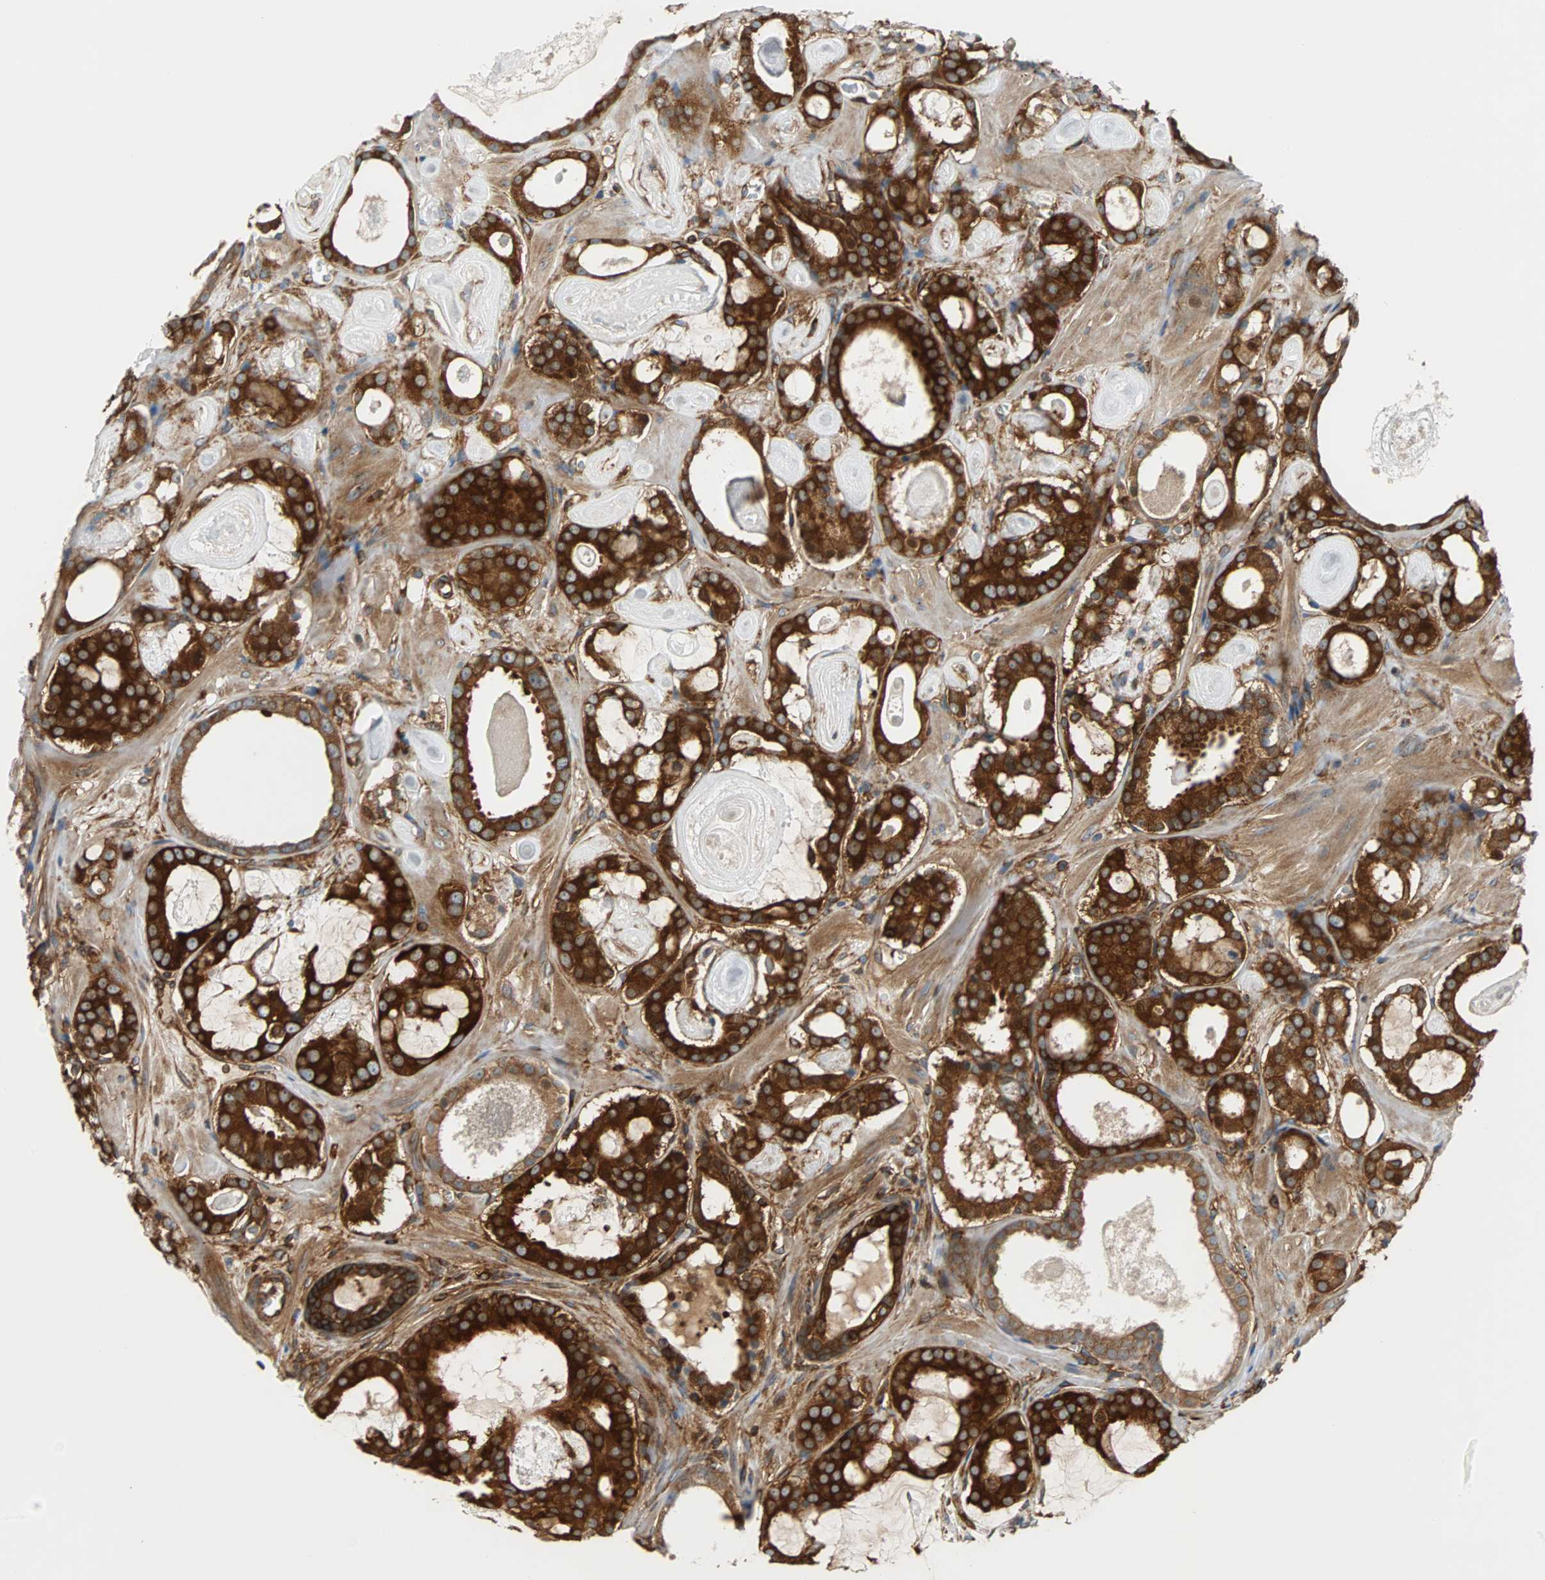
{"staining": {"intensity": "strong", "quantity": ">75%", "location": "cytoplasmic/membranous"}, "tissue": "prostate cancer", "cell_type": "Tumor cells", "image_type": "cancer", "snomed": [{"axis": "morphology", "description": "Adenocarcinoma, Low grade"}, {"axis": "topography", "description": "Prostate"}], "caption": "Protein expression by immunohistochemistry (IHC) exhibits strong cytoplasmic/membranous positivity in approximately >75% of tumor cells in prostate cancer. Using DAB (brown) and hematoxylin (blue) stains, captured at high magnification using brightfield microscopy.", "gene": "RELA", "patient": {"sex": "male", "age": 57}}